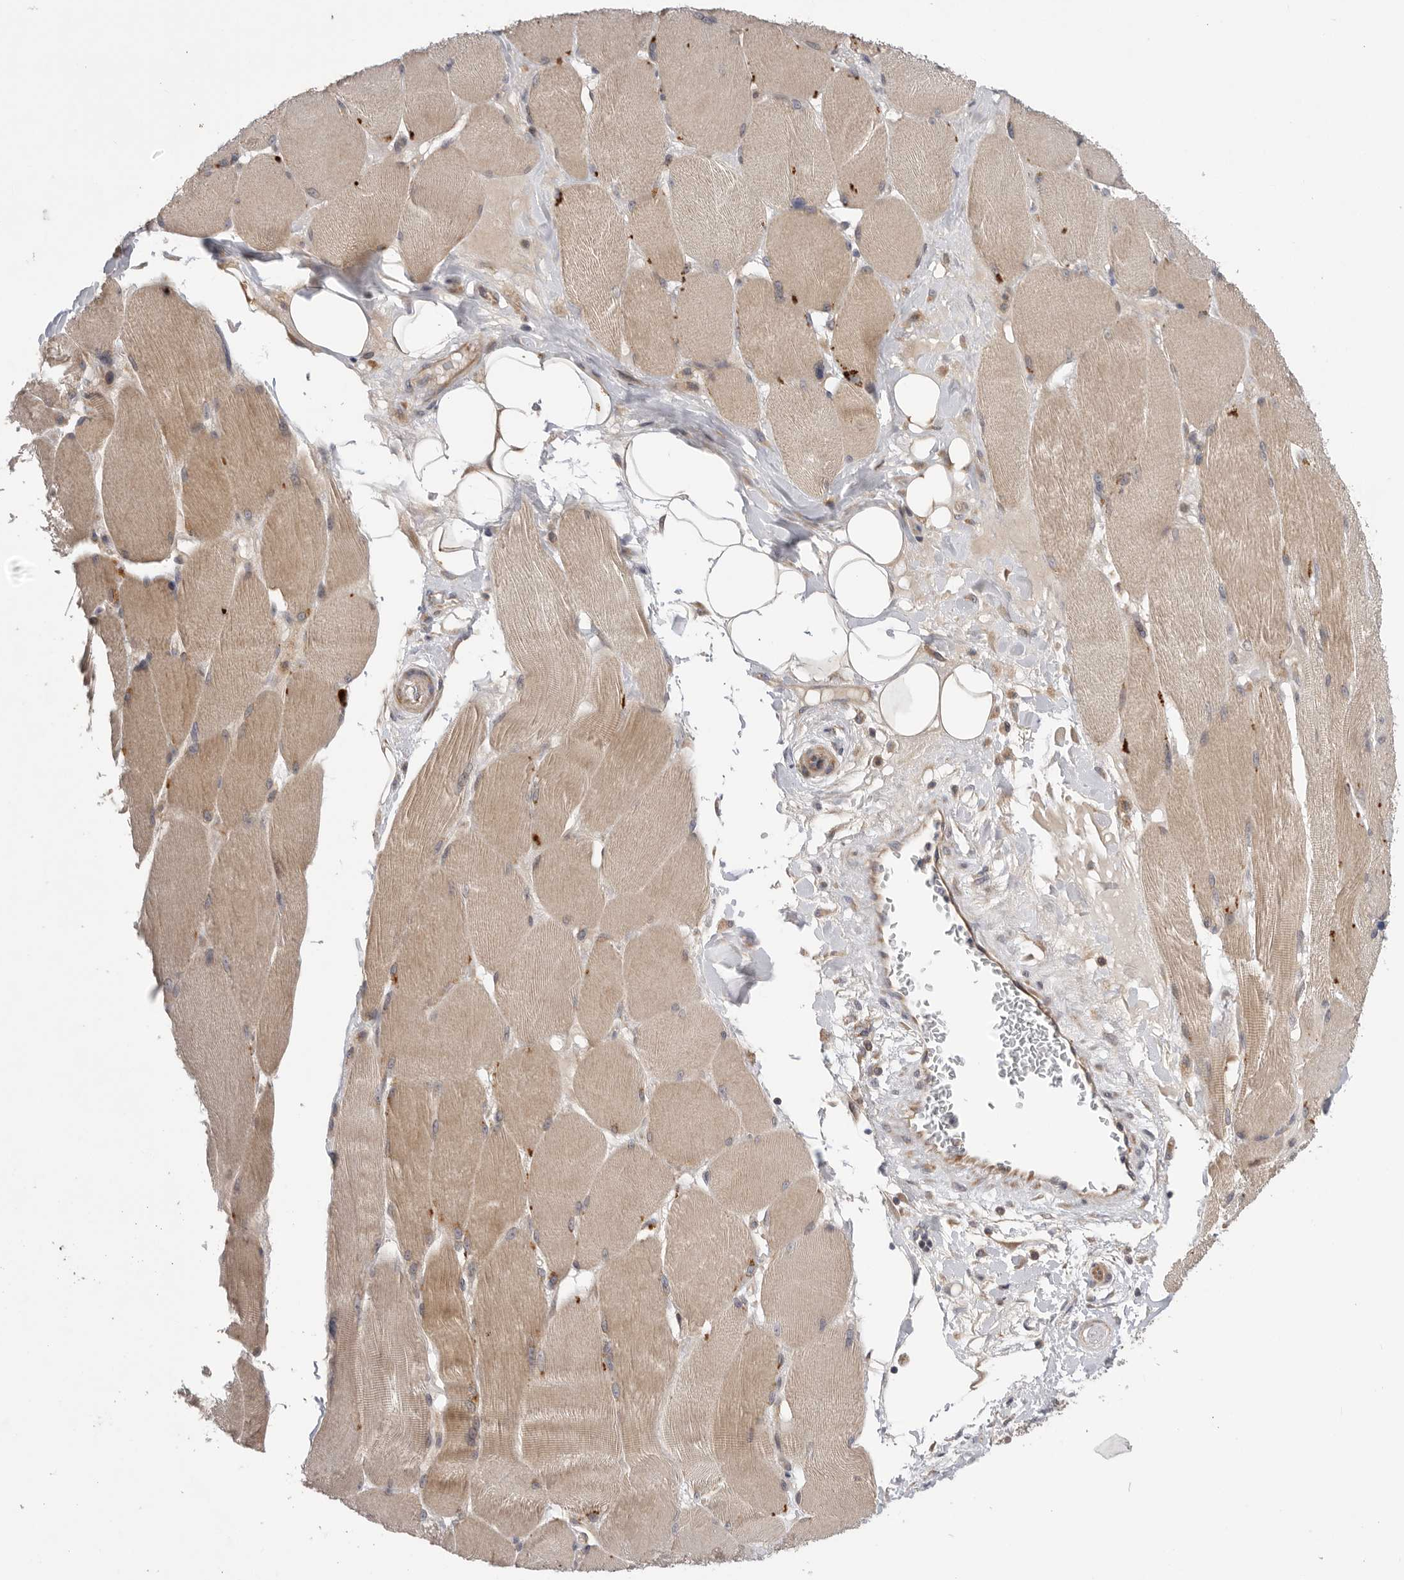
{"staining": {"intensity": "weak", "quantity": ">75%", "location": "cytoplasmic/membranous"}, "tissue": "skeletal muscle", "cell_type": "Myocytes", "image_type": "normal", "snomed": [{"axis": "morphology", "description": "Normal tissue, NOS"}, {"axis": "topography", "description": "Skin"}, {"axis": "topography", "description": "Skeletal muscle"}], "caption": "Human skeletal muscle stained for a protein (brown) displays weak cytoplasmic/membranous positive expression in about >75% of myocytes.", "gene": "MTFR1L", "patient": {"sex": "male", "age": 83}}